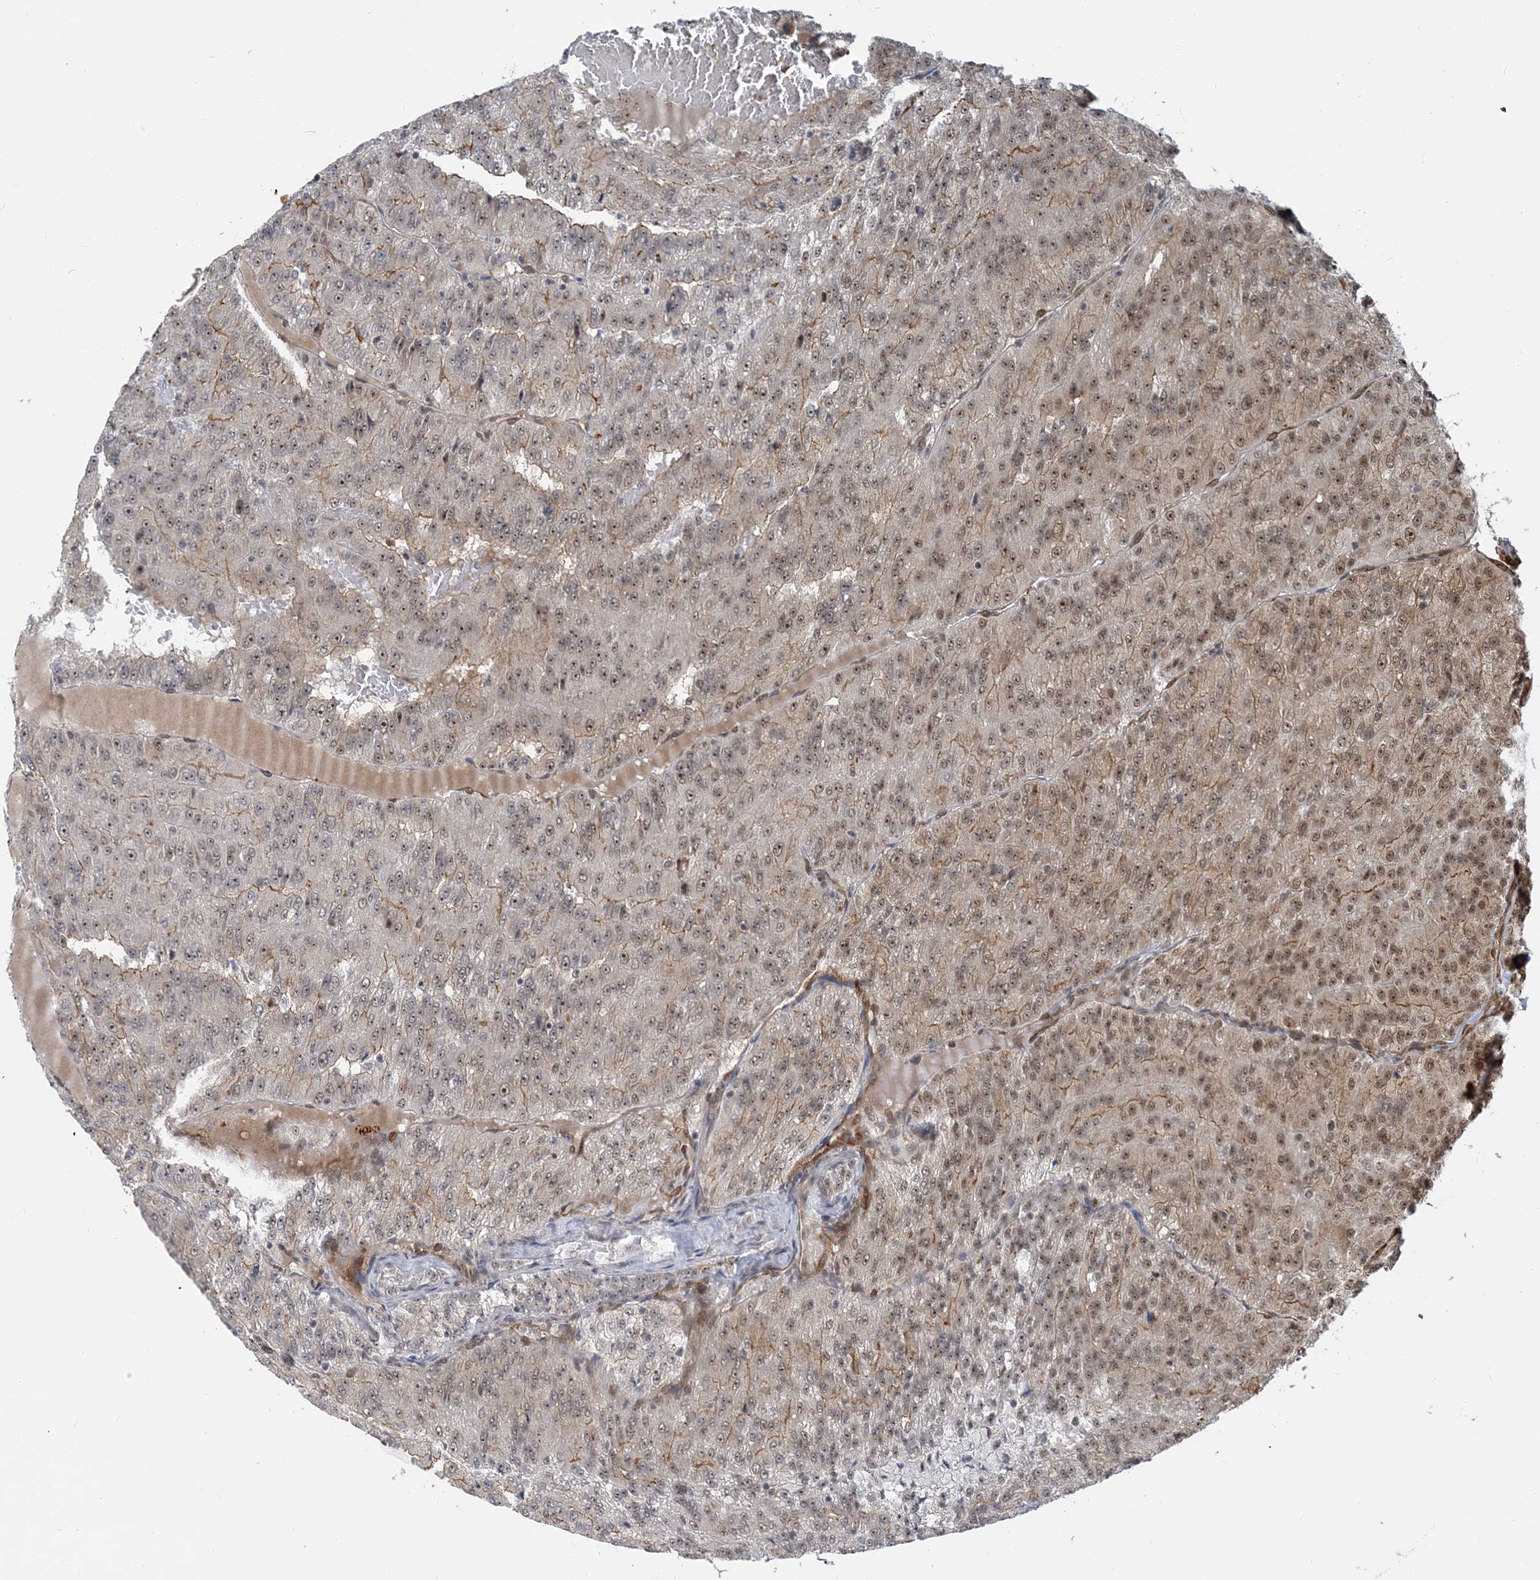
{"staining": {"intensity": "moderate", "quantity": ">75%", "location": "cytoplasmic/membranous,nuclear"}, "tissue": "renal cancer", "cell_type": "Tumor cells", "image_type": "cancer", "snomed": [{"axis": "morphology", "description": "Adenocarcinoma, NOS"}, {"axis": "topography", "description": "Kidney"}], "caption": "A brown stain highlights moderate cytoplasmic/membranous and nuclear staining of a protein in human adenocarcinoma (renal) tumor cells. (IHC, brightfield microscopy, high magnification).", "gene": "PLRG1", "patient": {"sex": "female", "age": 63}}